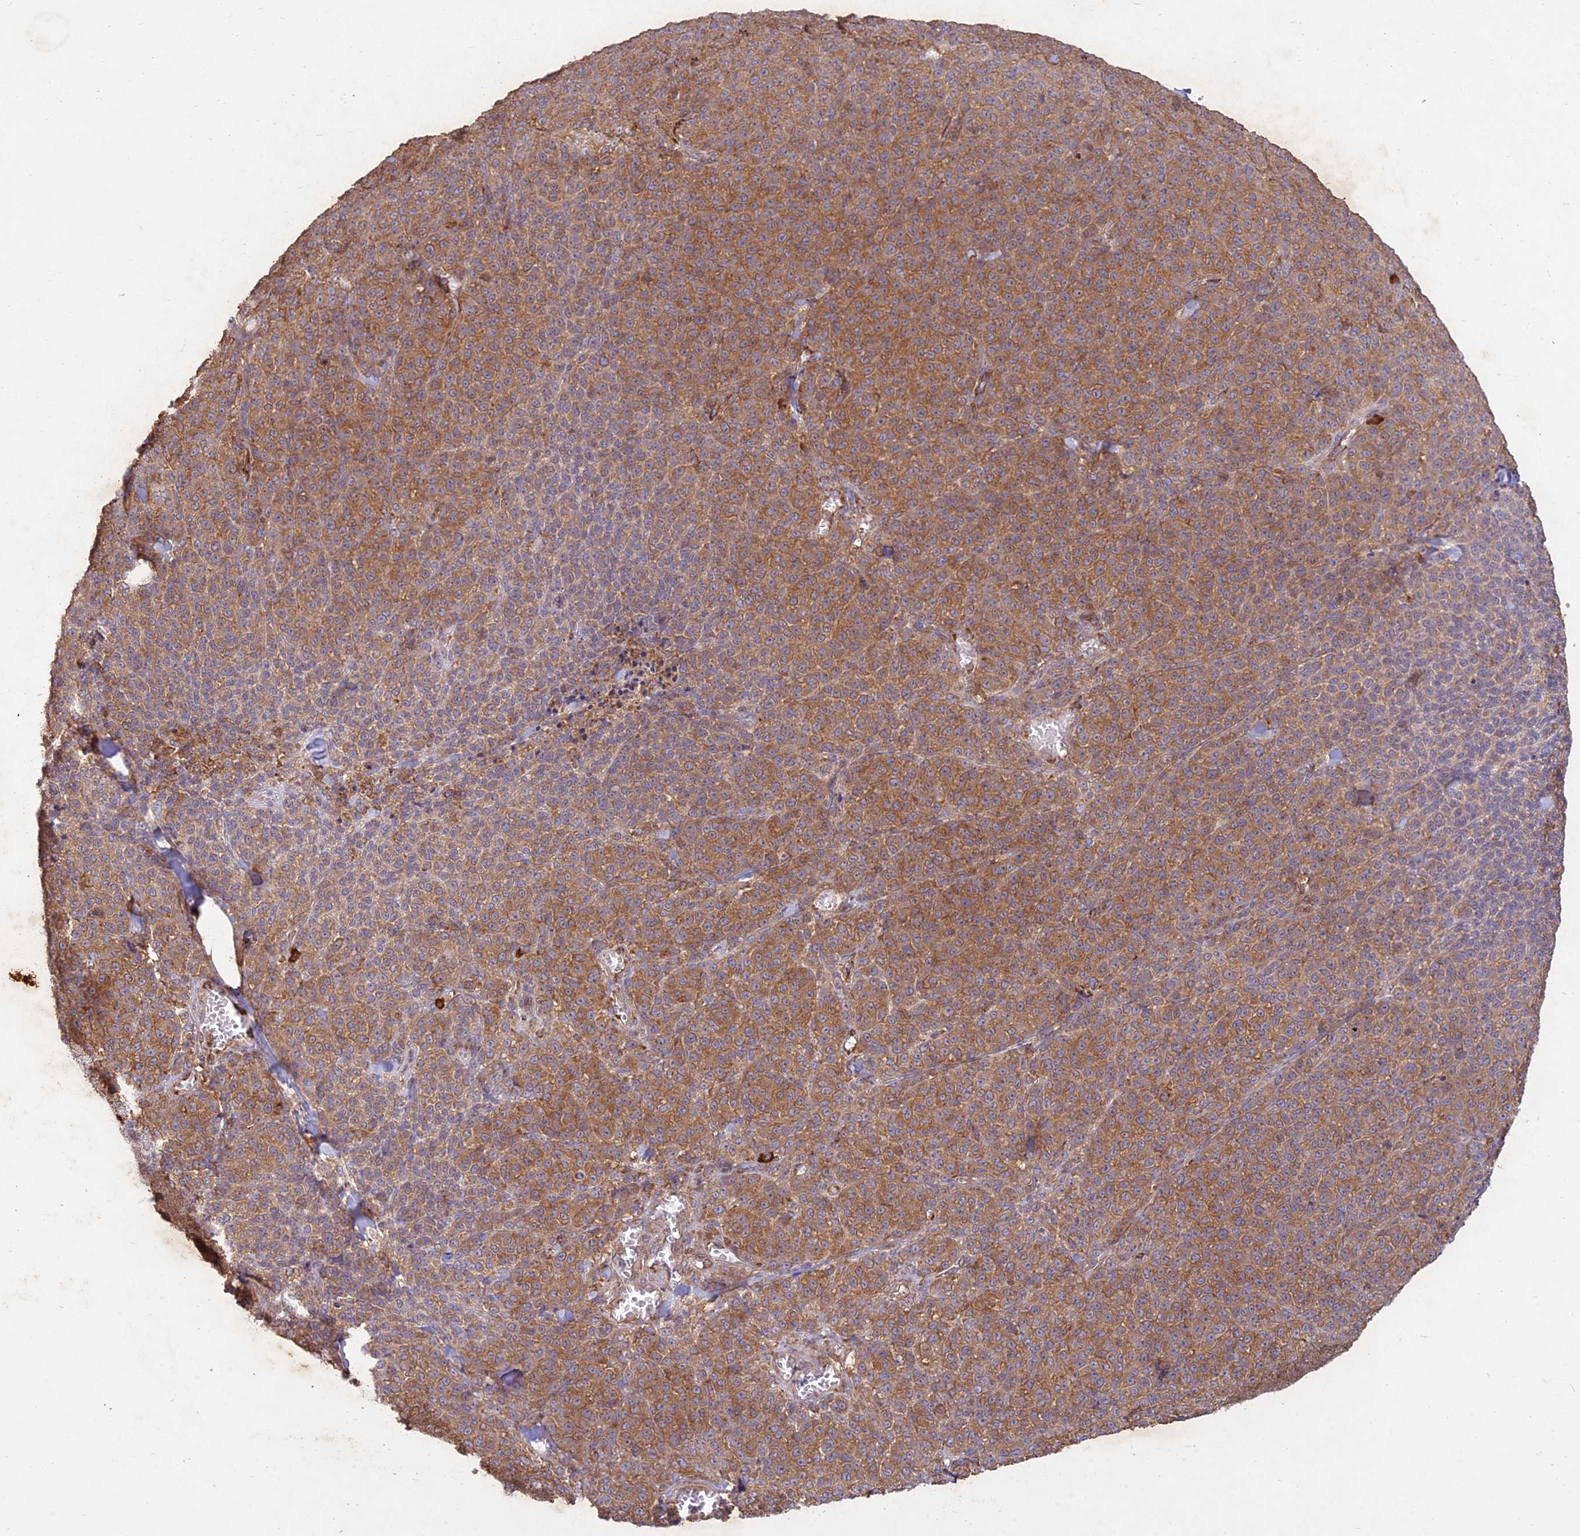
{"staining": {"intensity": "moderate", "quantity": ">75%", "location": "cytoplasmic/membranous"}, "tissue": "melanoma", "cell_type": "Tumor cells", "image_type": "cancer", "snomed": [{"axis": "morphology", "description": "Normal tissue, NOS"}, {"axis": "morphology", "description": "Malignant melanoma, NOS"}, {"axis": "topography", "description": "Skin"}], "caption": "A histopathology image of melanoma stained for a protein exhibits moderate cytoplasmic/membranous brown staining in tumor cells.", "gene": "NXNL2", "patient": {"sex": "female", "age": 34}}